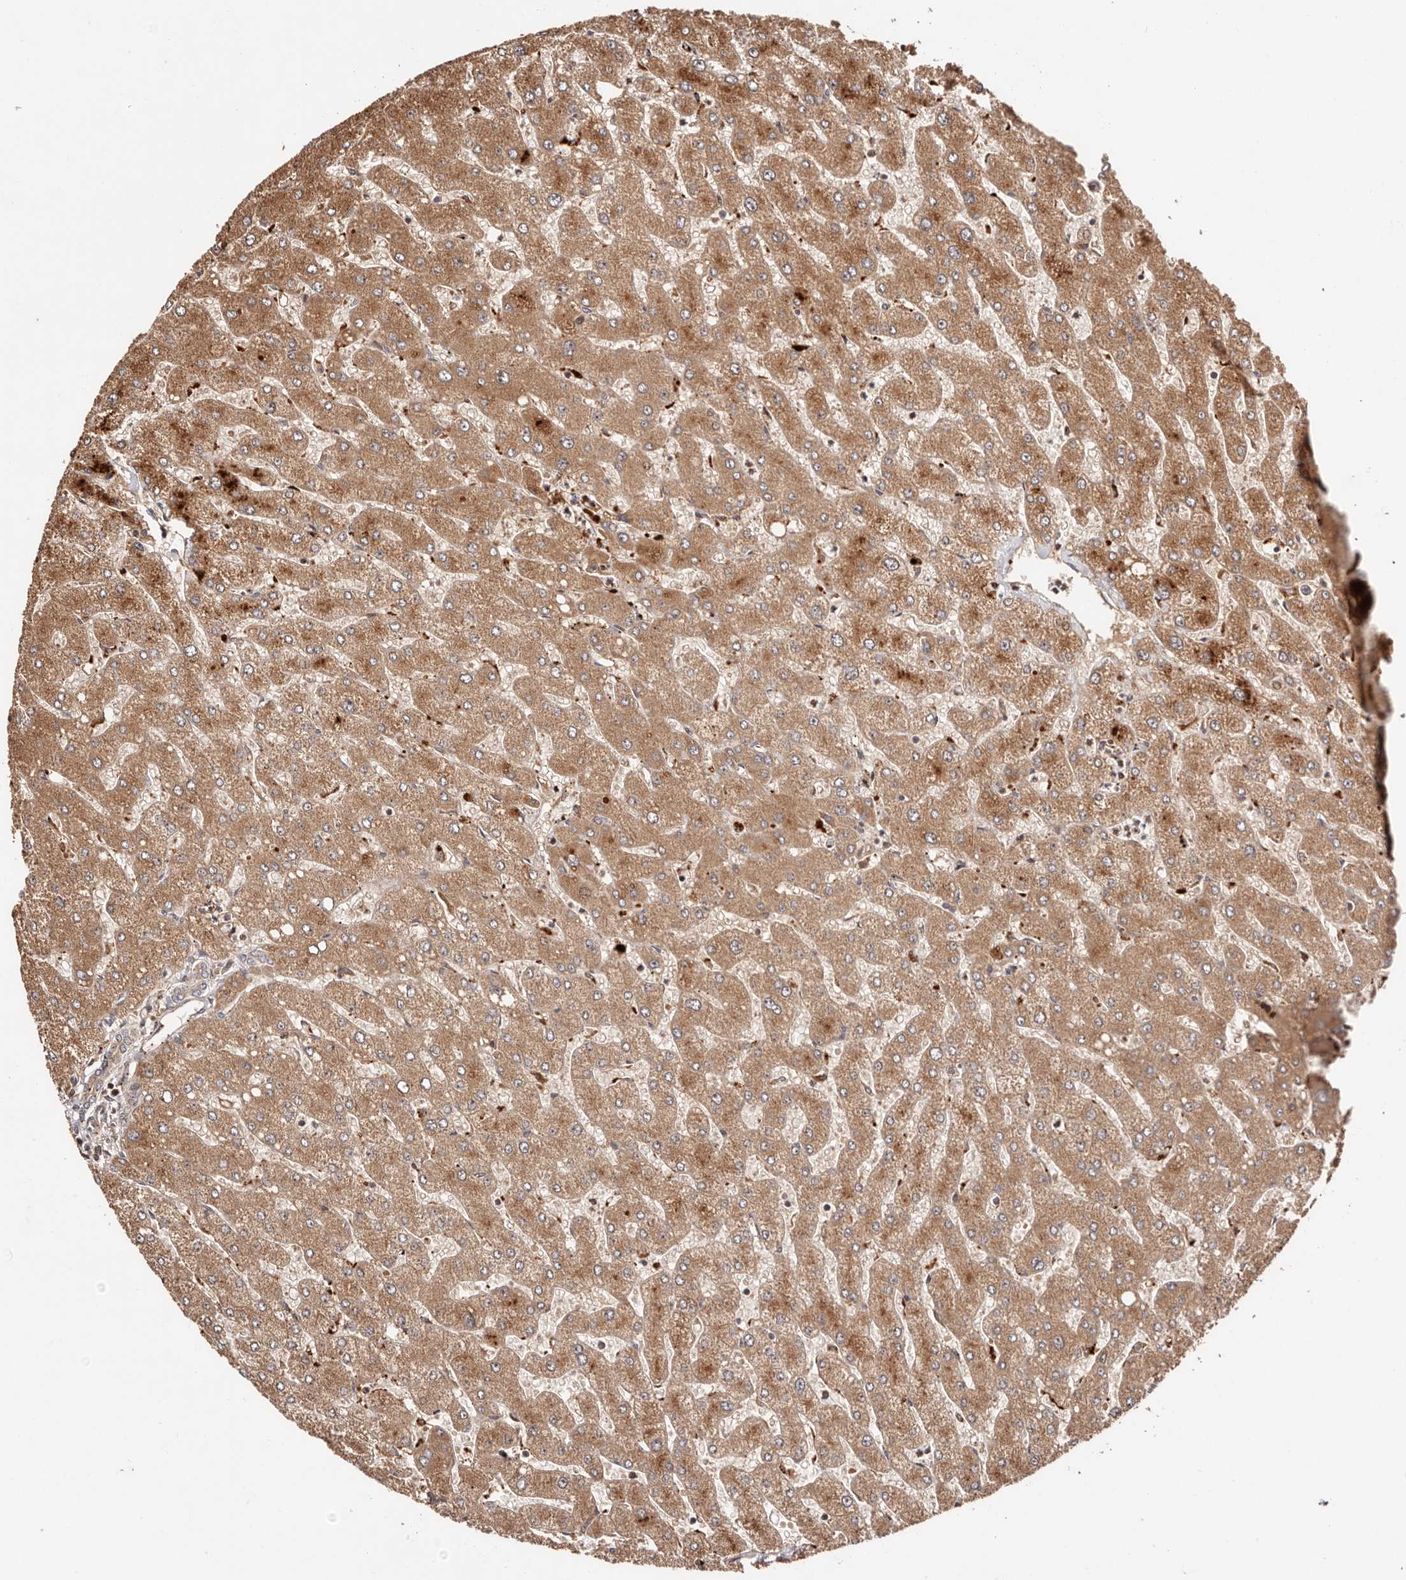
{"staining": {"intensity": "weak", "quantity": ">75%", "location": "cytoplasmic/membranous"}, "tissue": "liver", "cell_type": "Cholangiocytes", "image_type": "normal", "snomed": [{"axis": "morphology", "description": "Normal tissue, NOS"}, {"axis": "topography", "description": "Liver"}], "caption": "Immunohistochemistry (IHC) of unremarkable liver exhibits low levels of weak cytoplasmic/membranous staining in about >75% of cholangiocytes. The protein is stained brown, and the nuclei are stained in blue (DAB IHC with brightfield microscopy, high magnification).", "gene": "PTPN22", "patient": {"sex": "male", "age": 55}}